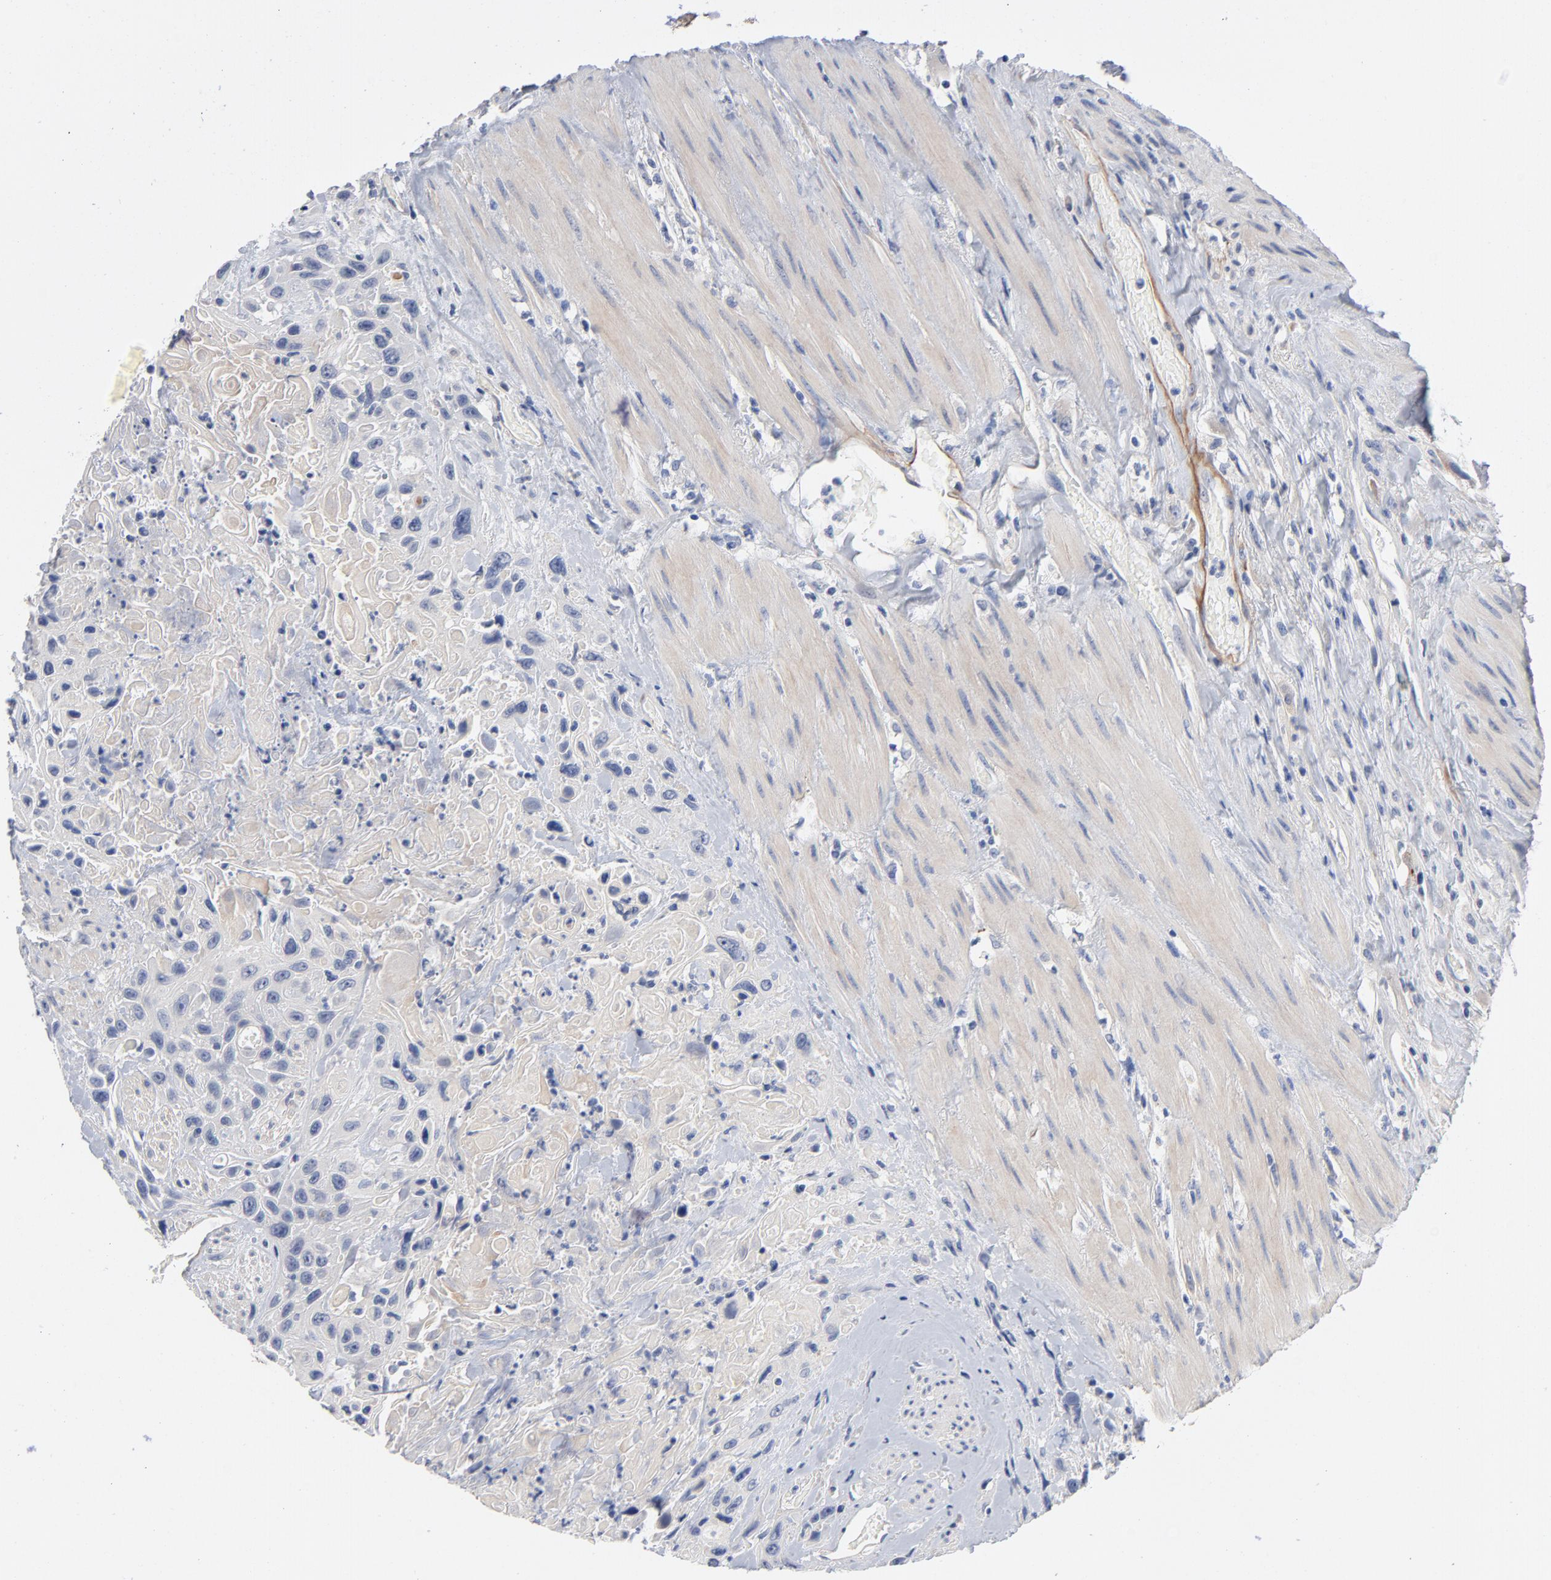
{"staining": {"intensity": "negative", "quantity": "none", "location": "none"}, "tissue": "urothelial cancer", "cell_type": "Tumor cells", "image_type": "cancer", "snomed": [{"axis": "morphology", "description": "Urothelial carcinoma, High grade"}, {"axis": "topography", "description": "Urinary bladder"}], "caption": "IHC histopathology image of neoplastic tissue: human urothelial cancer stained with DAB (3,3'-diaminobenzidine) shows no significant protein expression in tumor cells.", "gene": "CCDC134", "patient": {"sex": "female", "age": 84}}